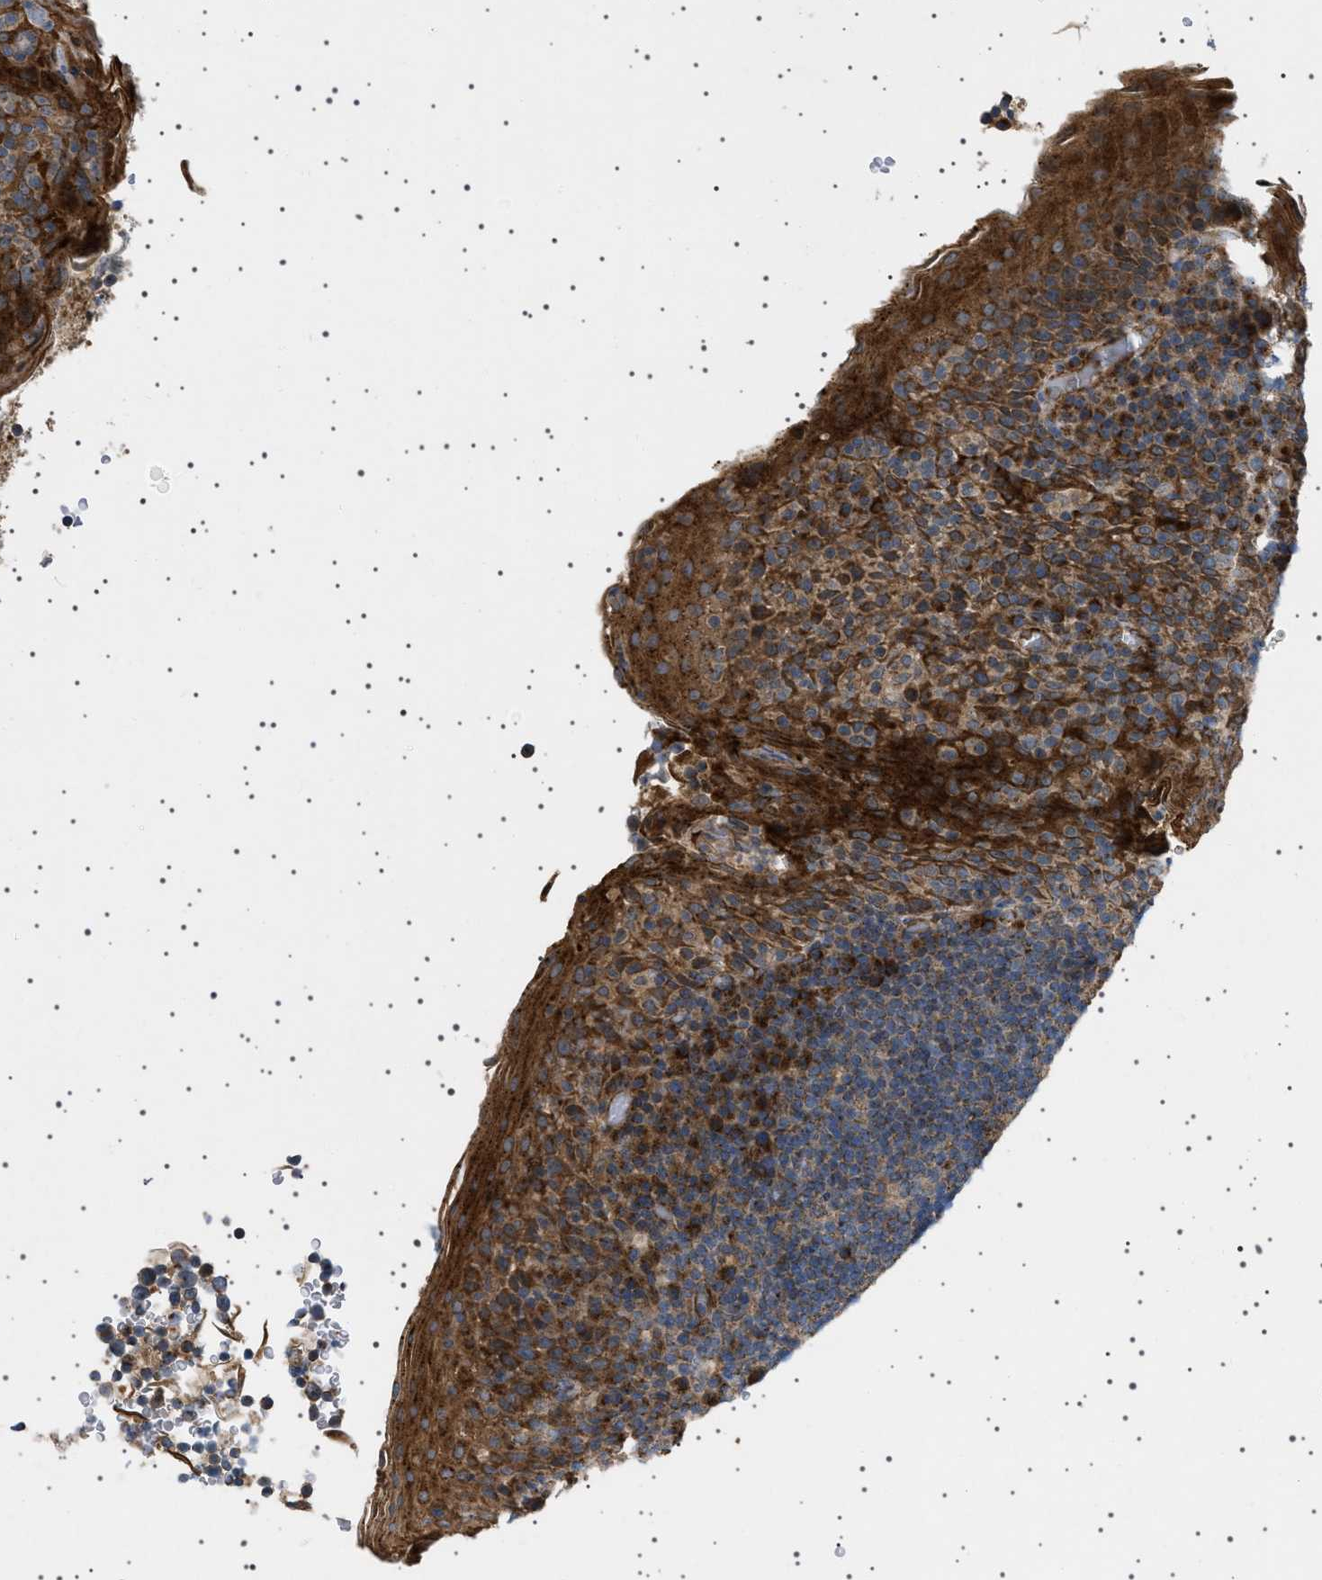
{"staining": {"intensity": "strong", "quantity": "<25%", "location": "cytoplasmic/membranous"}, "tissue": "tonsil", "cell_type": "Germinal center cells", "image_type": "normal", "snomed": [{"axis": "morphology", "description": "Normal tissue, NOS"}, {"axis": "topography", "description": "Tonsil"}], "caption": "Strong cytoplasmic/membranous protein staining is seen in about <25% of germinal center cells in tonsil. (DAB (3,3'-diaminobenzidine) = brown stain, brightfield microscopy at high magnification).", "gene": "CCDC186", "patient": {"sex": "male", "age": 17}}